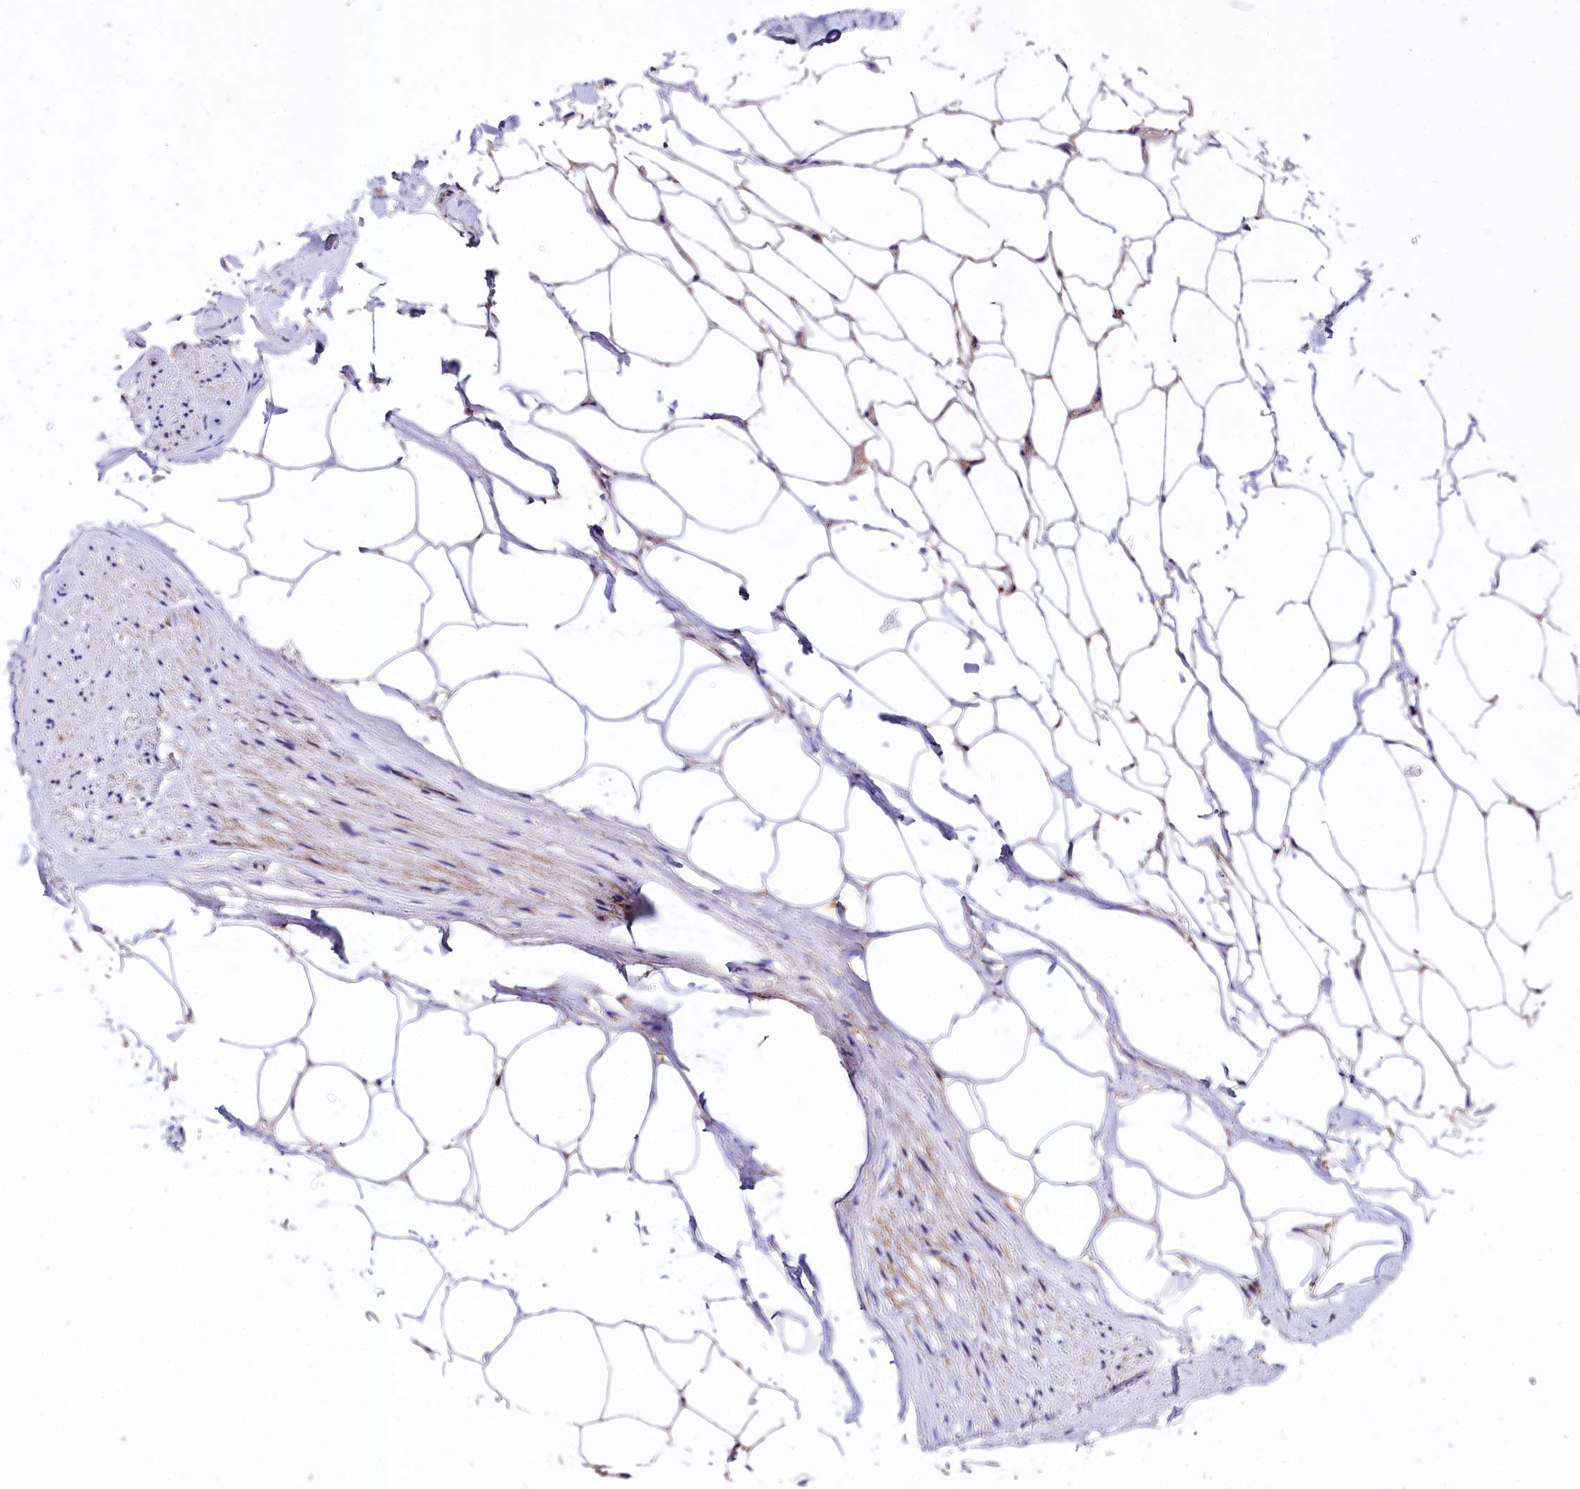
{"staining": {"intensity": "negative", "quantity": "none", "location": "none"}, "tissue": "adipose tissue", "cell_type": "Adipocytes", "image_type": "normal", "snomed": [{"axis": "morphology", "description": "Normal tissue, NOS"}, {"axis": "morphology", "description": "Adenocarcinoma, Low grade"}, {"axis": "topography", "description": "Prostate"}, {"axis": "topography", "description": "Peripheral nerve tissue"}], "caption": "Micrograph shows no protein staining in adipocytes of unremarkable adipose tissue. (Stains: DAB IHC with hematoxylin counter stain, Microscopy: brightfield microscopy at high magnification).", "gene": "ANO6", "patient": {"sex": "male", "age": 63}}